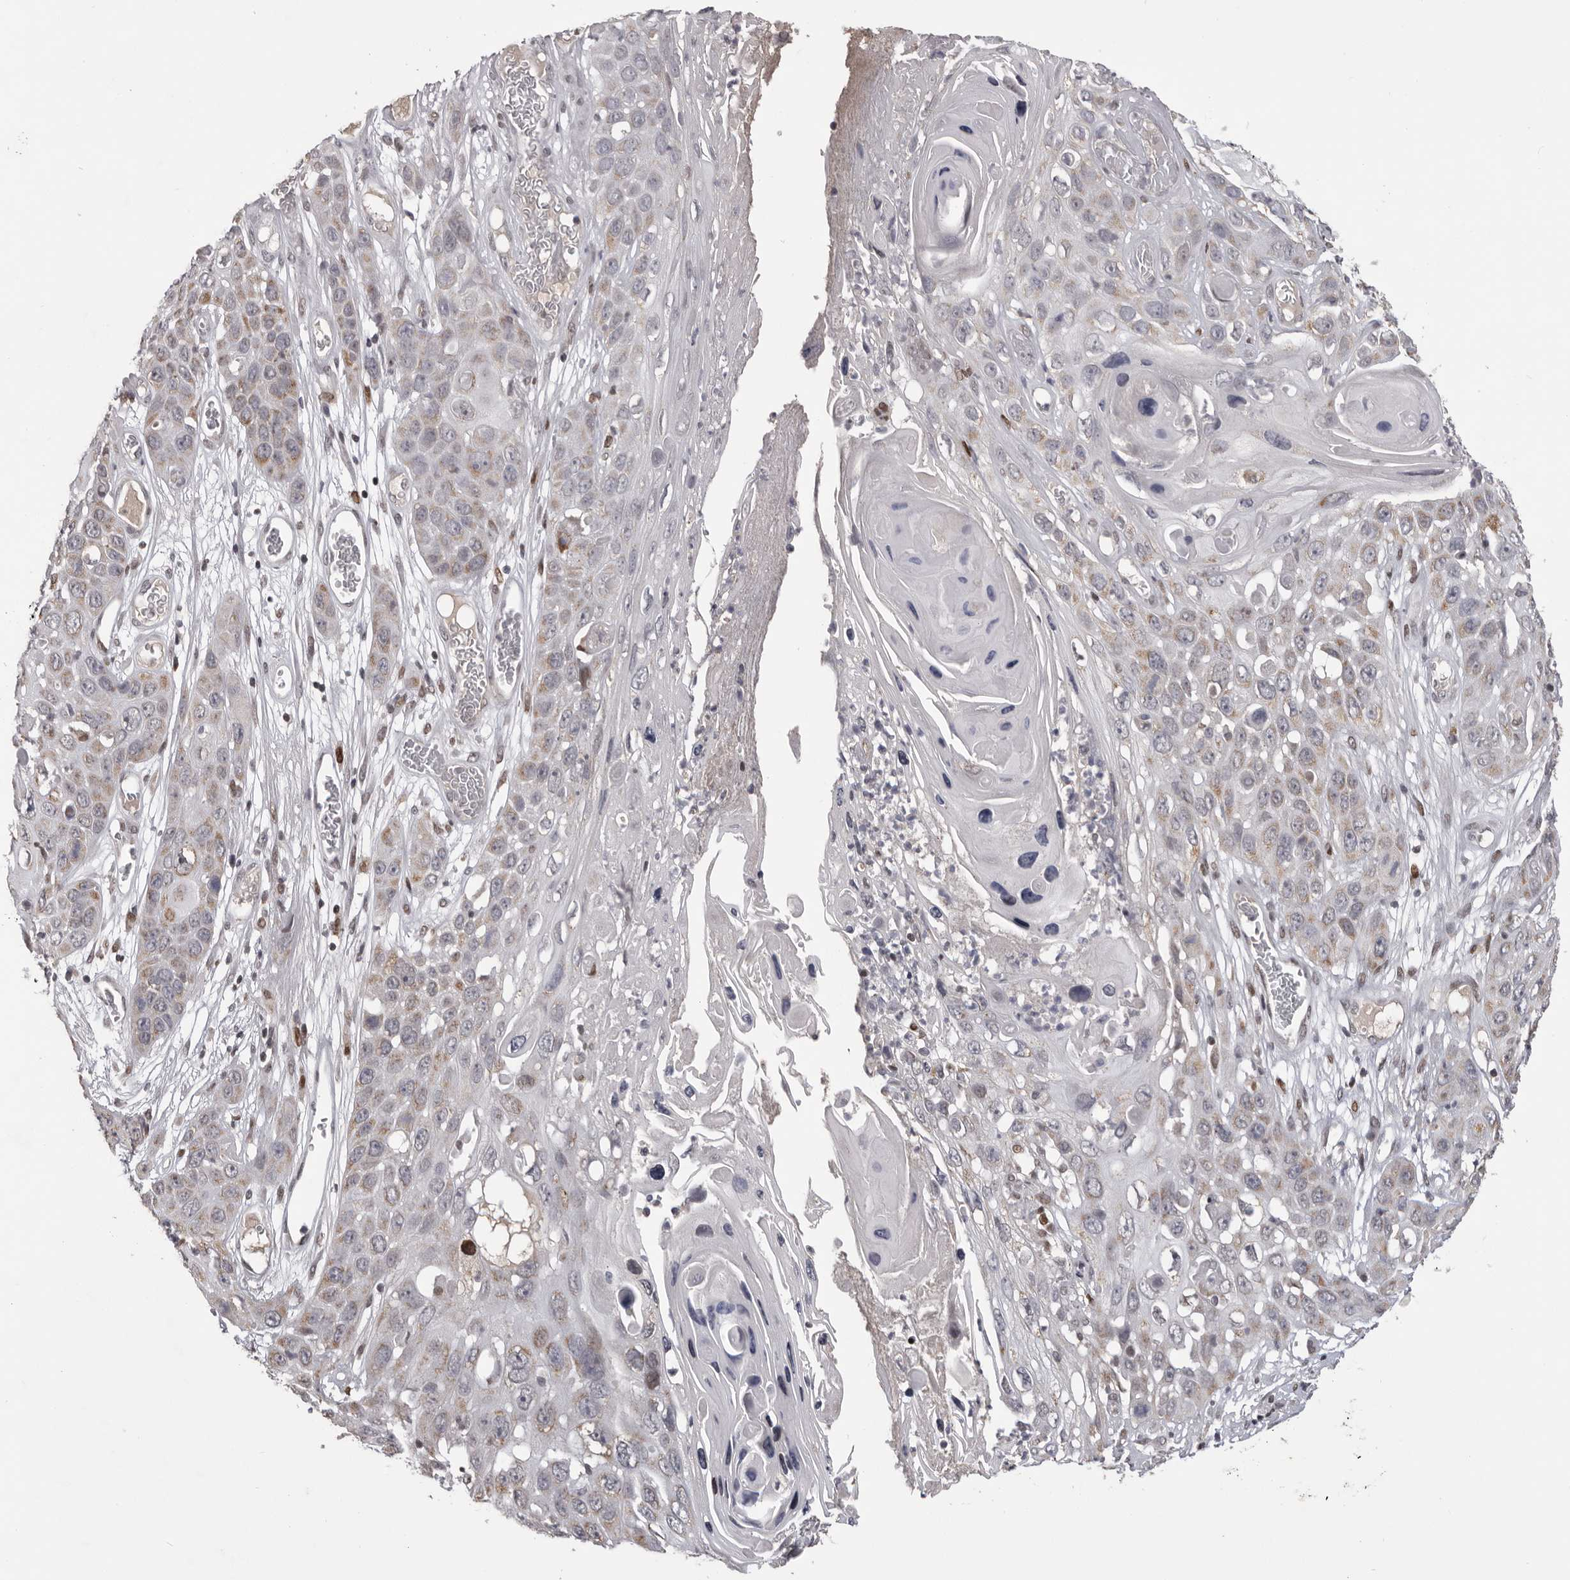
{"staining": {"intensity": "weak", "quantity": ">75%", "location": "cytoplasmic/membranous"}, "tissue": "skin cancer", "cell_type": "Tumor cells", "image_type": "cancer", "snomed": [{"axis": "morphology", "description": "Squamous cell carcinoma, NOS"}, {"axis": "topography", "description": "Skin"}], "caption": "Immunohistochemical staining of squamous cell carcinoma (skin) shows weak cytoplasmic/membranous protein expression in approximately >75% of tumor cells.", "gene": "C17orf99", "patient": {"sex": "male", "age": 55}}